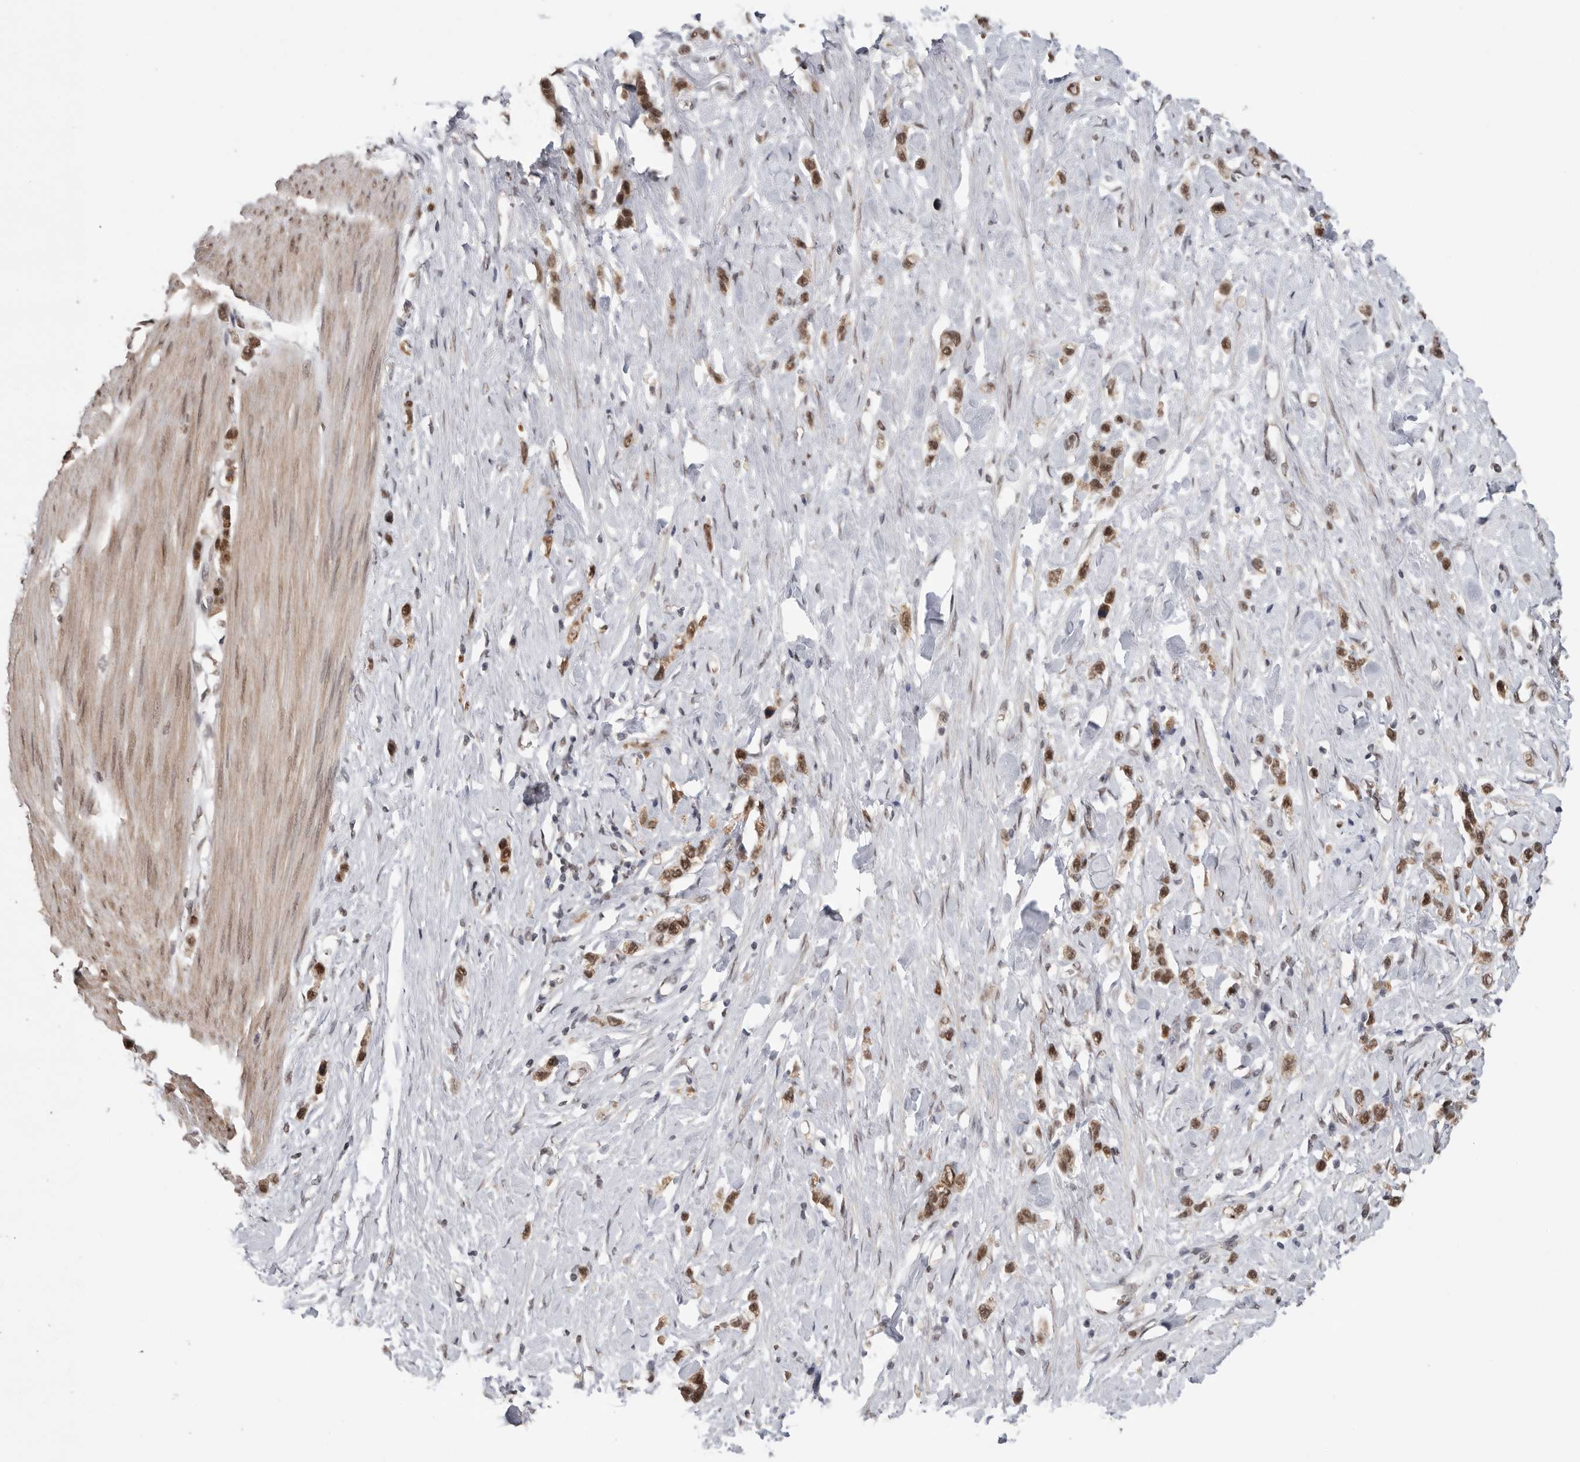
{"staining": {"intensity": "moderate", "quantity": ">75%", "location": "nuclear"}, "tissue": "stomach cancer", "cell_type": "Tumor cells", "image_type": "cancer", "snomed": [{"axis": "morphology", "description": "Adenocarcinoma, NOS"}, {"axis": "topography", "description": "Stomach"}], "caption": "IHC (DAB) staining of stomach cancer exhibits moderate nuclear protein expression in about >75% of tumor cells. (IHC, brightfield microscopy, high magnification).", "gene": "PPP1R10", "patient": {"sex": "female", "age": 65}}